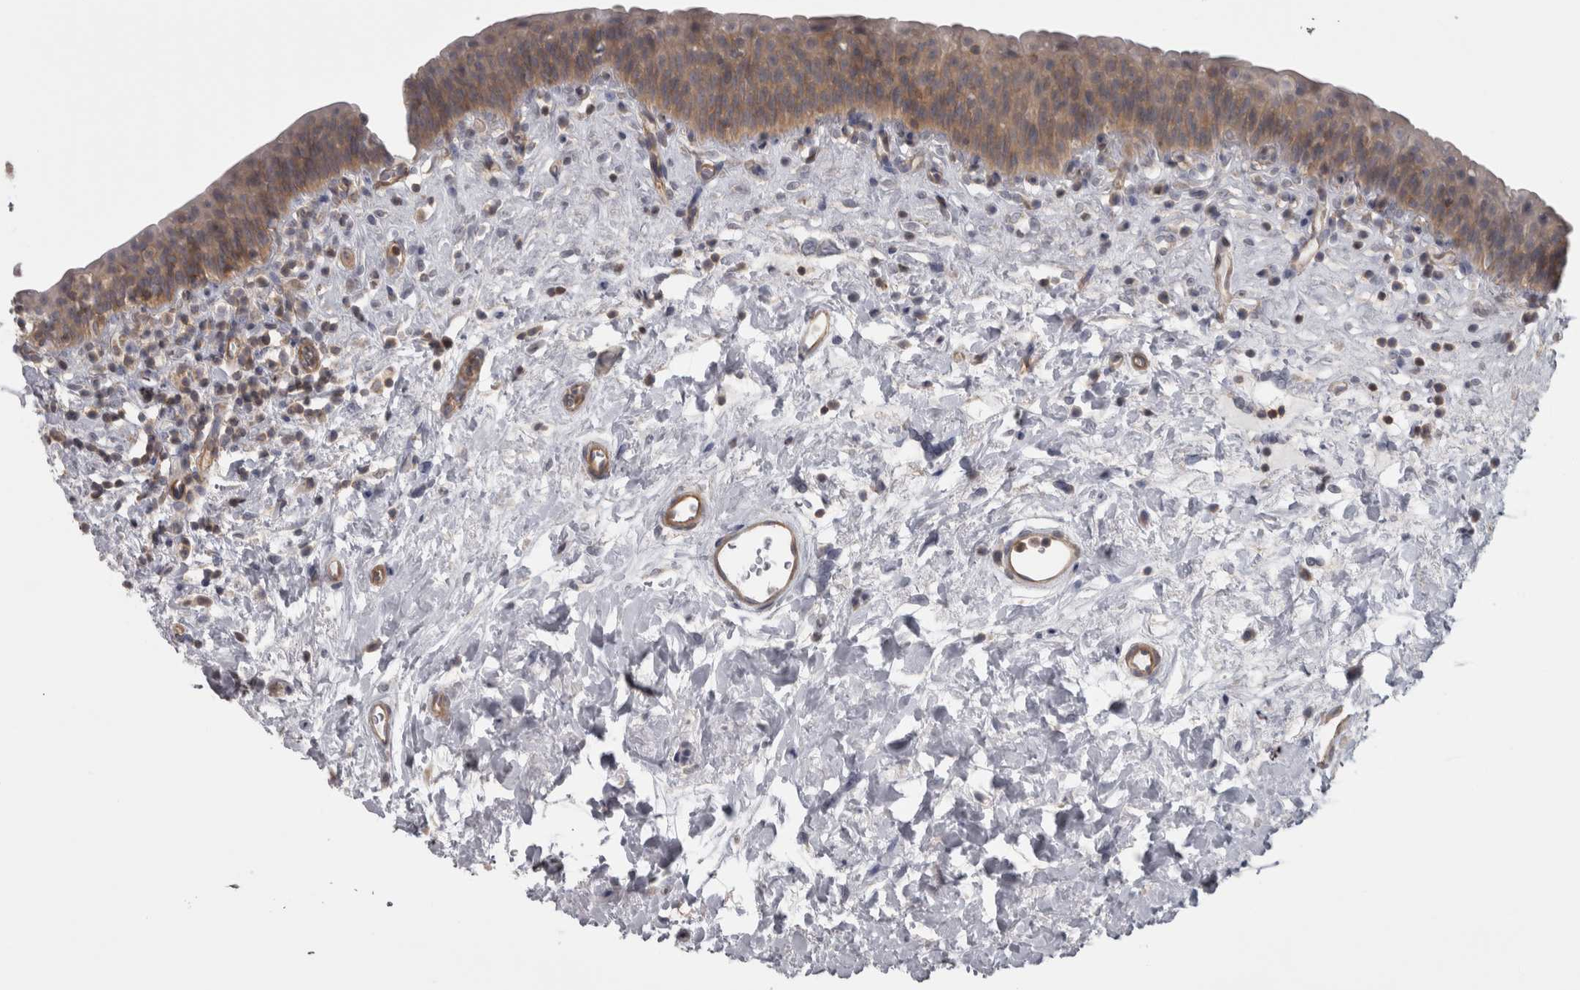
{"staining": {"intensity": "weak", "quantity": ">75%", "location": "cytoplasmic/membranous"}, "tissue": "urinary bladder", "cell_type": "Urothelial cells", "image_type": "normal", "snomed": [{"axis": "morphology", "description": "Normal tissue, NOS"}, {"axis": "topography", "description": "Urinary bladder"}], "caption": "Weak cytoplasmic/membranous staining for a protein is present in approximately >75% of urothelial cells of benign urinary bladder using immunohistochemistry (IHC).", "gene": "PPP1R12B", "patient": {"sex": "male", "age": 83}}